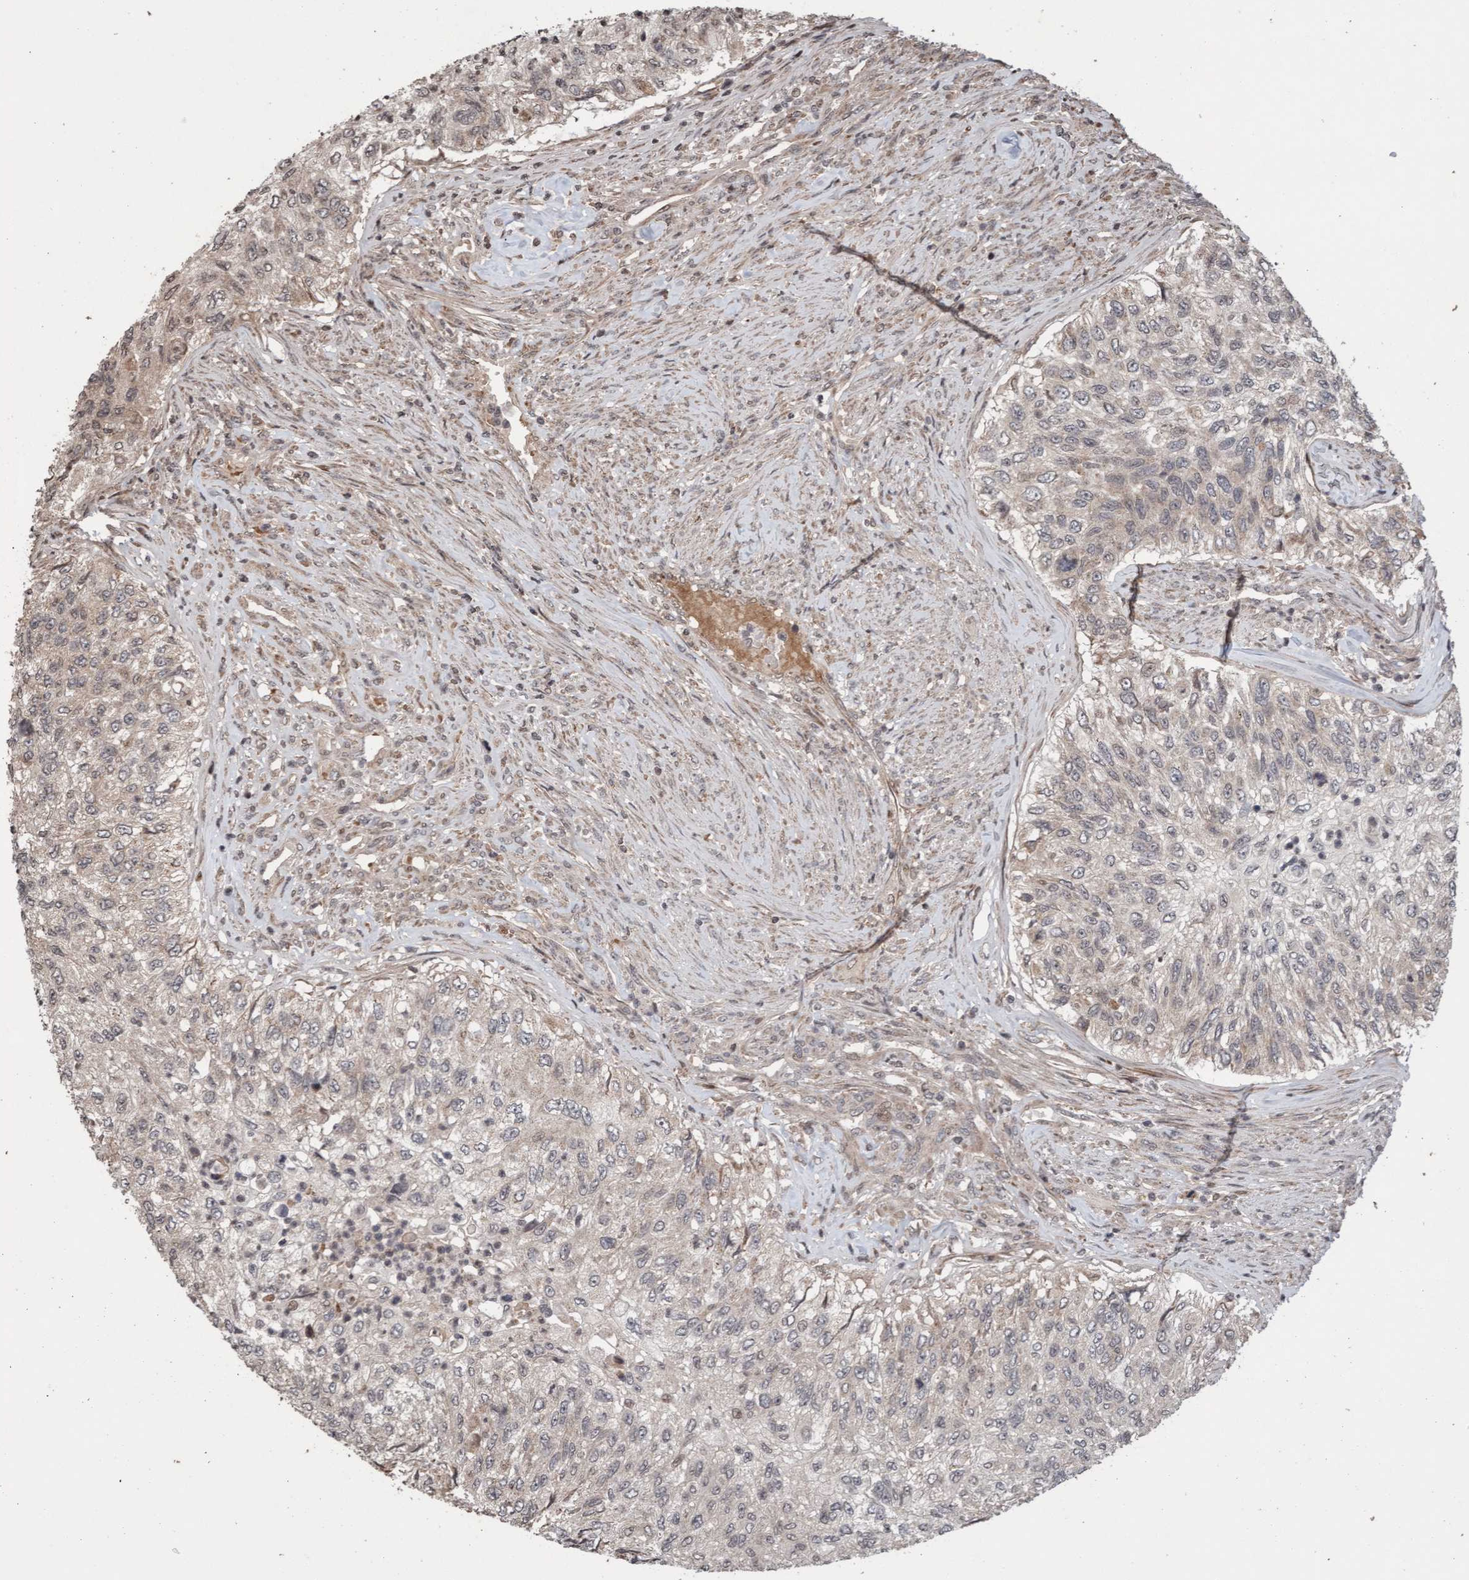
{"staining": {"intensity": "weak", "quantity": "<25%", "location": "cytoplasmic/membranous"}, "tissue": "urothelial cancer", "cell_type": "Tumor cells", "image_type": "cancer", "snomed": [{"axis": "morphology", "description": "Urothelial carcinoma, High grade"}, {"axis": "topography", "description": "Urinary bladder"}], "caption": "Urothelial cancer was stained to show a protein in brown. There is no significant expression in tumor cells.", "gene": "PECR", "patient": {"sex": "female", "age": 60}}